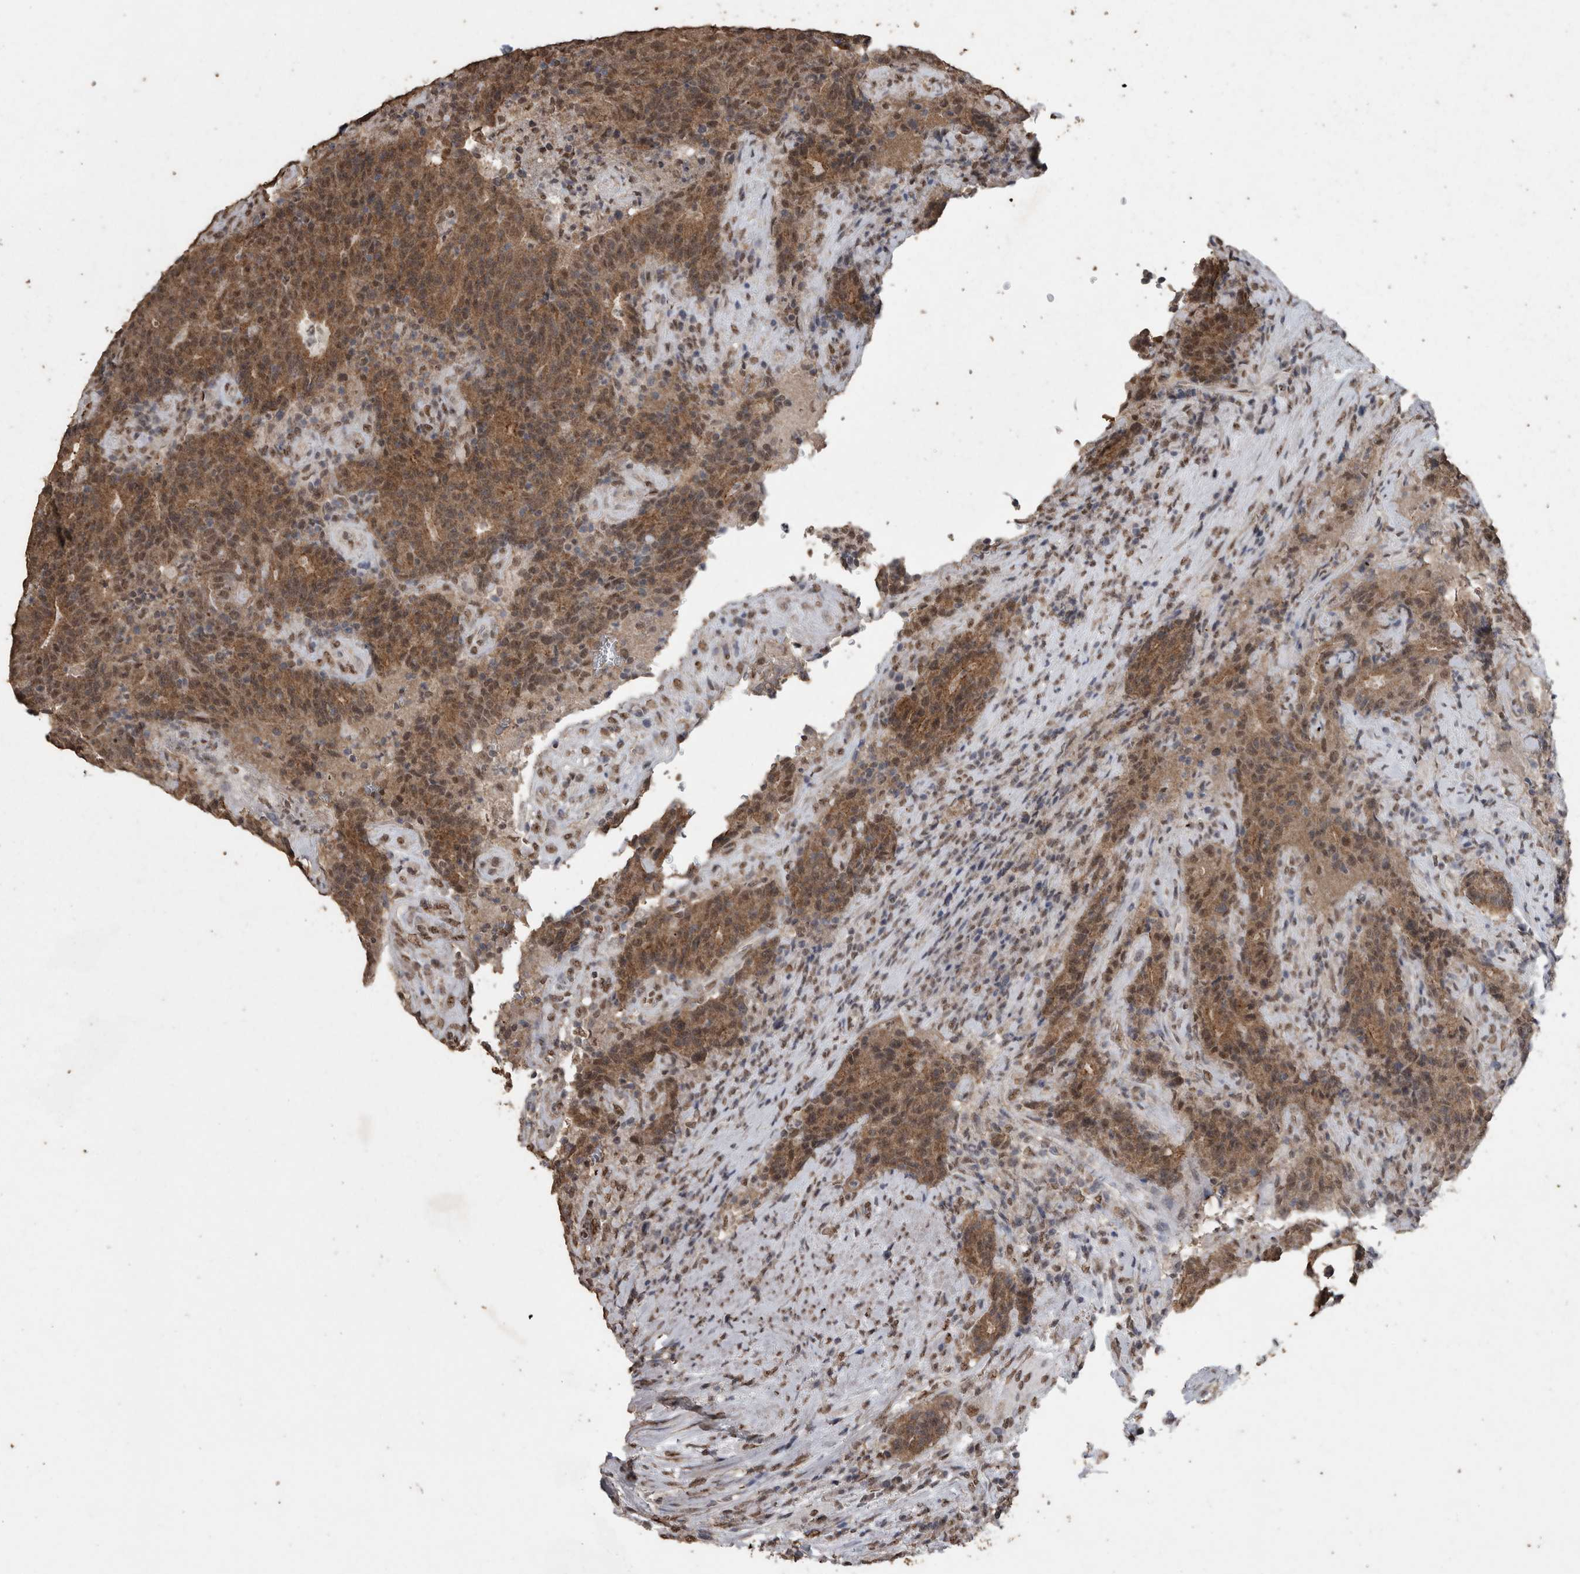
{"staining": {"intensity": "moderate", "quantity": ">75%", "location": "cytoplasmic/membranous,nuclear"}, "tissue": "colorectal cancer", "cell_type": "Tumor cells", "image_type": "cancer", "snomed": [{"axis": "morphology", "description": "Normal tissue, NOS"}, {"axis": "morphology", "description": "Adenocarcinoma, NOS"}, {"axis": "topography", "description": "Colon"}], "caption": "Colorectal cancer stained for a protein demonstrates moderate cytoplasmic/membranous and nuclear positivity in tumor cells.", "gene": "SMAD7", "patient": {"sex": "female", "age": 75}}